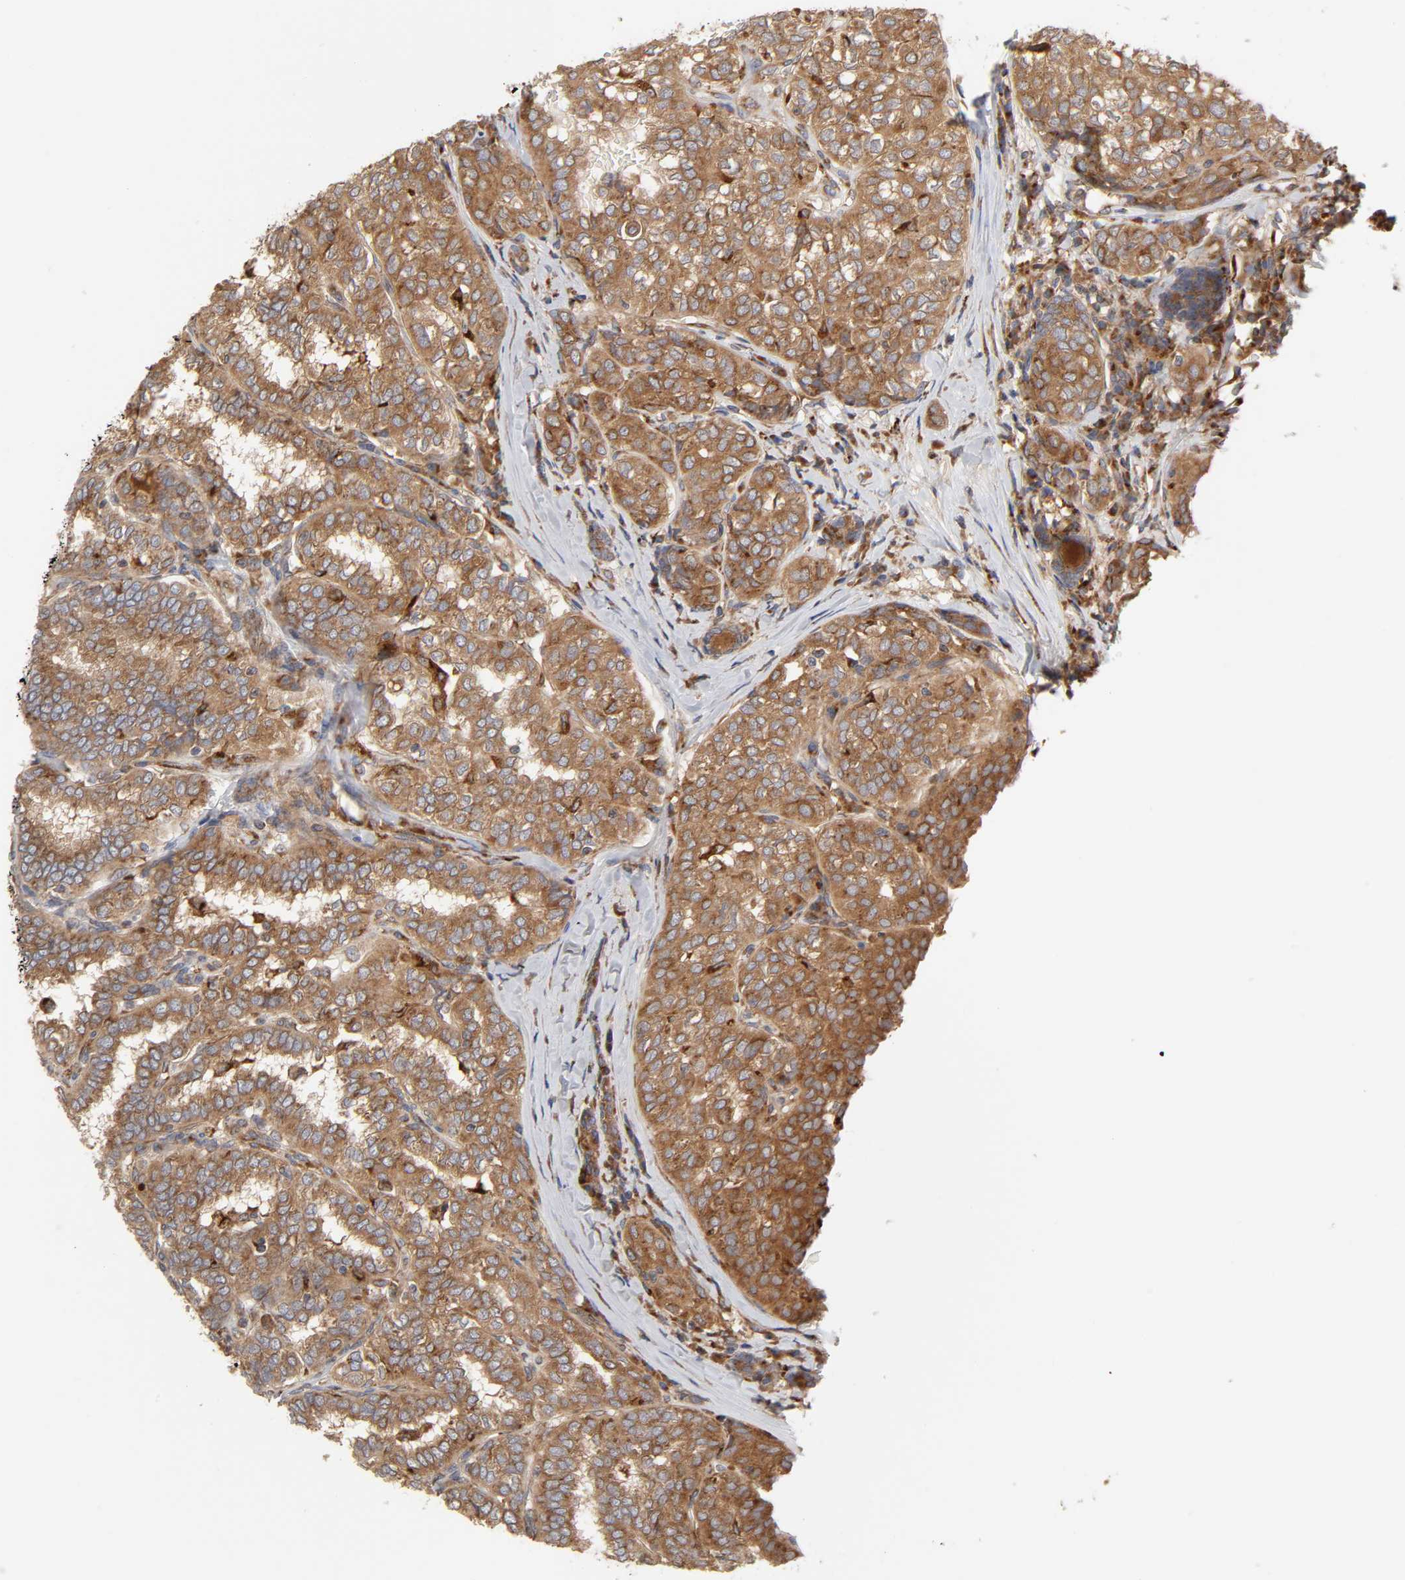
{"staining": {"intensity": "moderate", "quantity": ">75%", "location": "cytoplasmic/membranous"}, "tissue": "thyroid cancer", "cell_type": "Tumor cells", "image_type": "cancer", "snomed": [{"axis": "morphology", "description": "Papillary adenocarcinoma, NOS"}, {"axis": "topography", "description": "Thyroid gland"}], "caption": "Immunohistochemical staining of human thyroid cancer shows moderate cytoplasmic/membranous protein positivity in about >75% of tumor cells.", "gene": "GNPTG", "patient": {"sex": "female", "age": 30}}